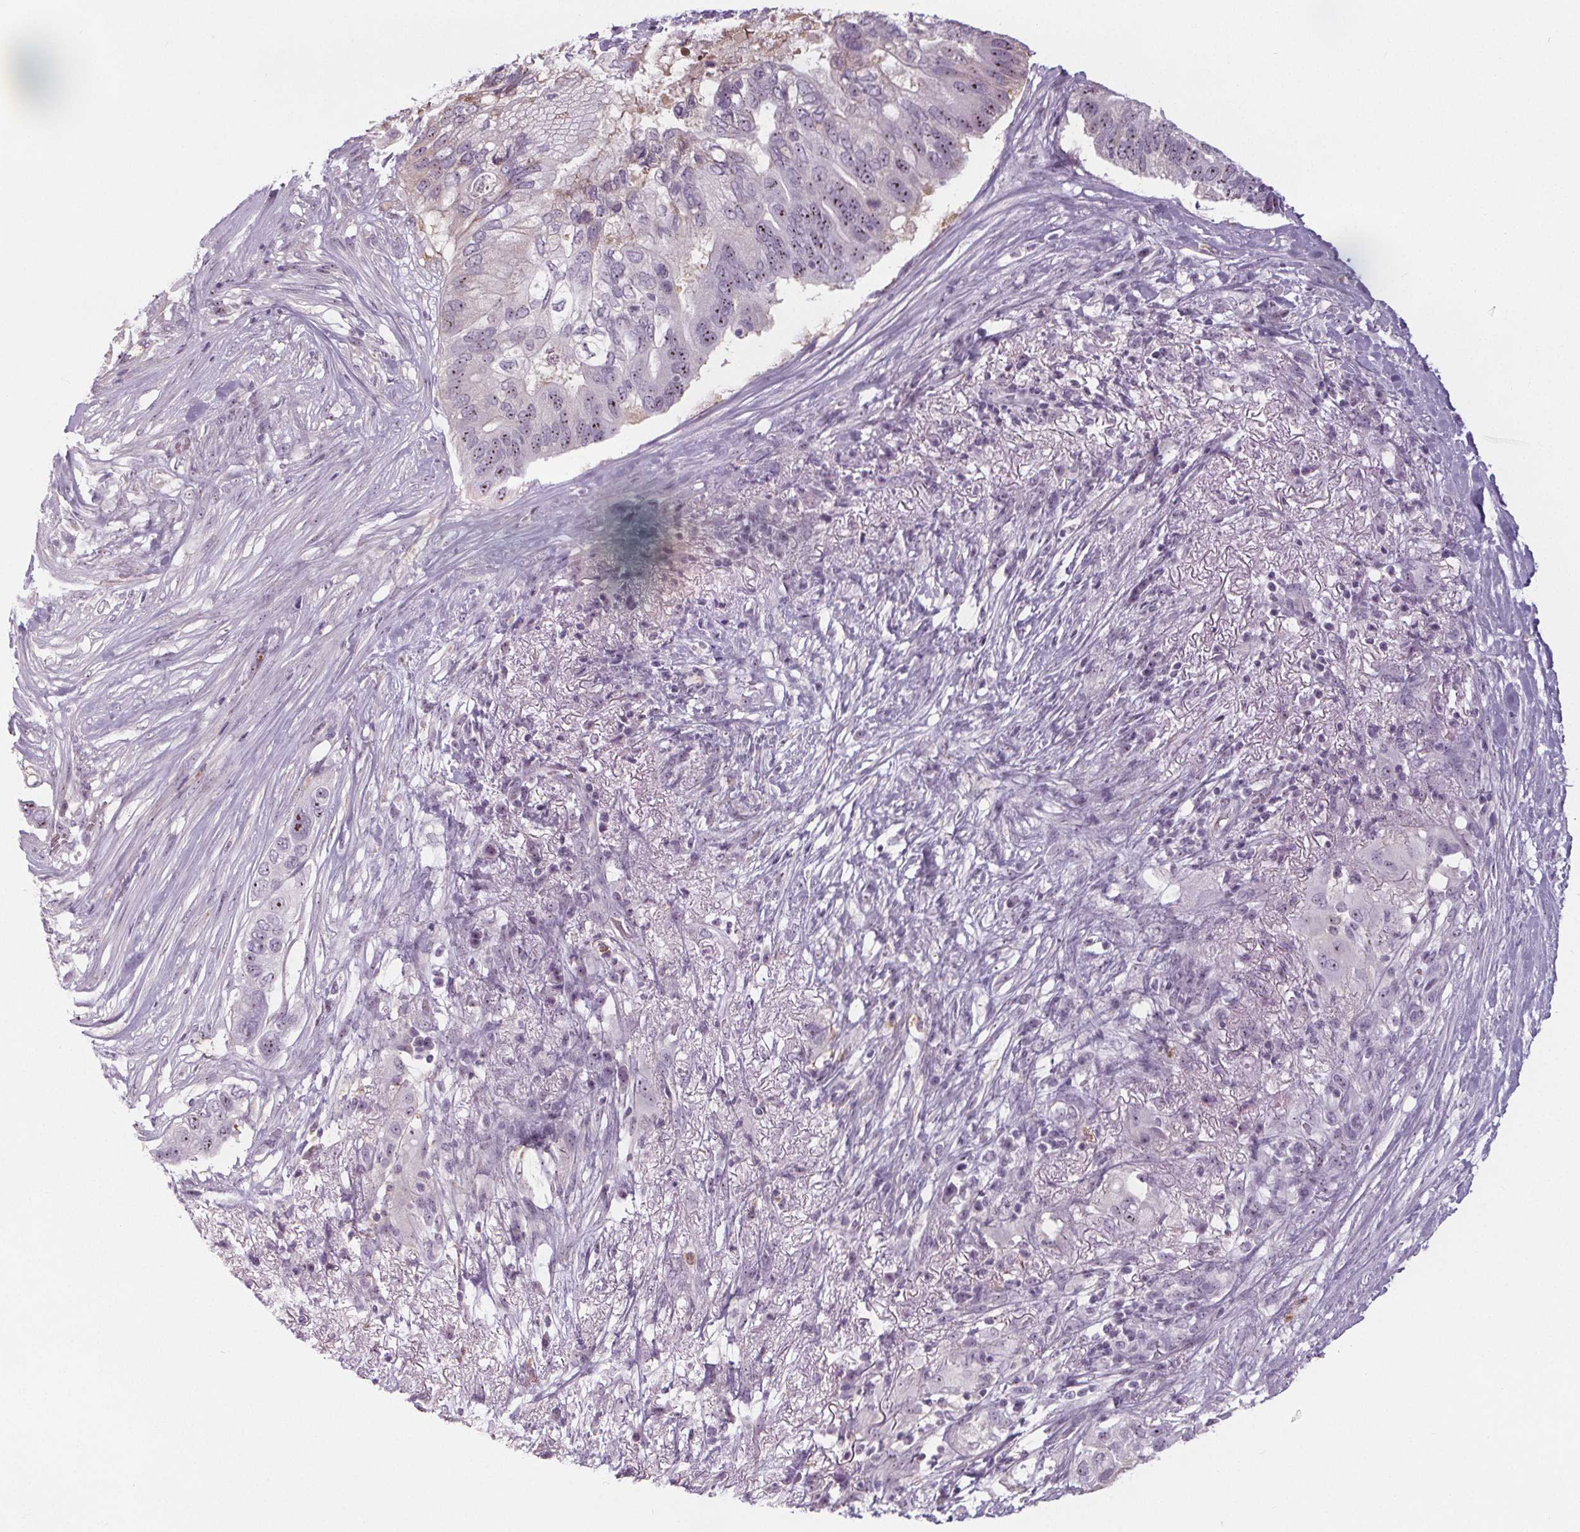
{"staining": {"intensity": "moderate", "quantity": "25%-75%", "location": "nuclear"}, "tissue": "pancreatic cancer", "cell_type": "Tumor cells", "image_type": "cancer", "snomed": [{"axis": "morphology", "description": "Adenocarcinoma, NOS"}, {"axis": "topography", "description": "Pancreas"}], "caption": "Pancreatic cancer (adenocarcinoma) was stained to show a protein in brown. There is medium levels of moderate nuclear staining in about 25%-75% of tumor cells. (DAB IHC with brightfield microscopy, high magnification).", "gene": "NOLC1", "patient": {"sex": "female", "age": 72}}